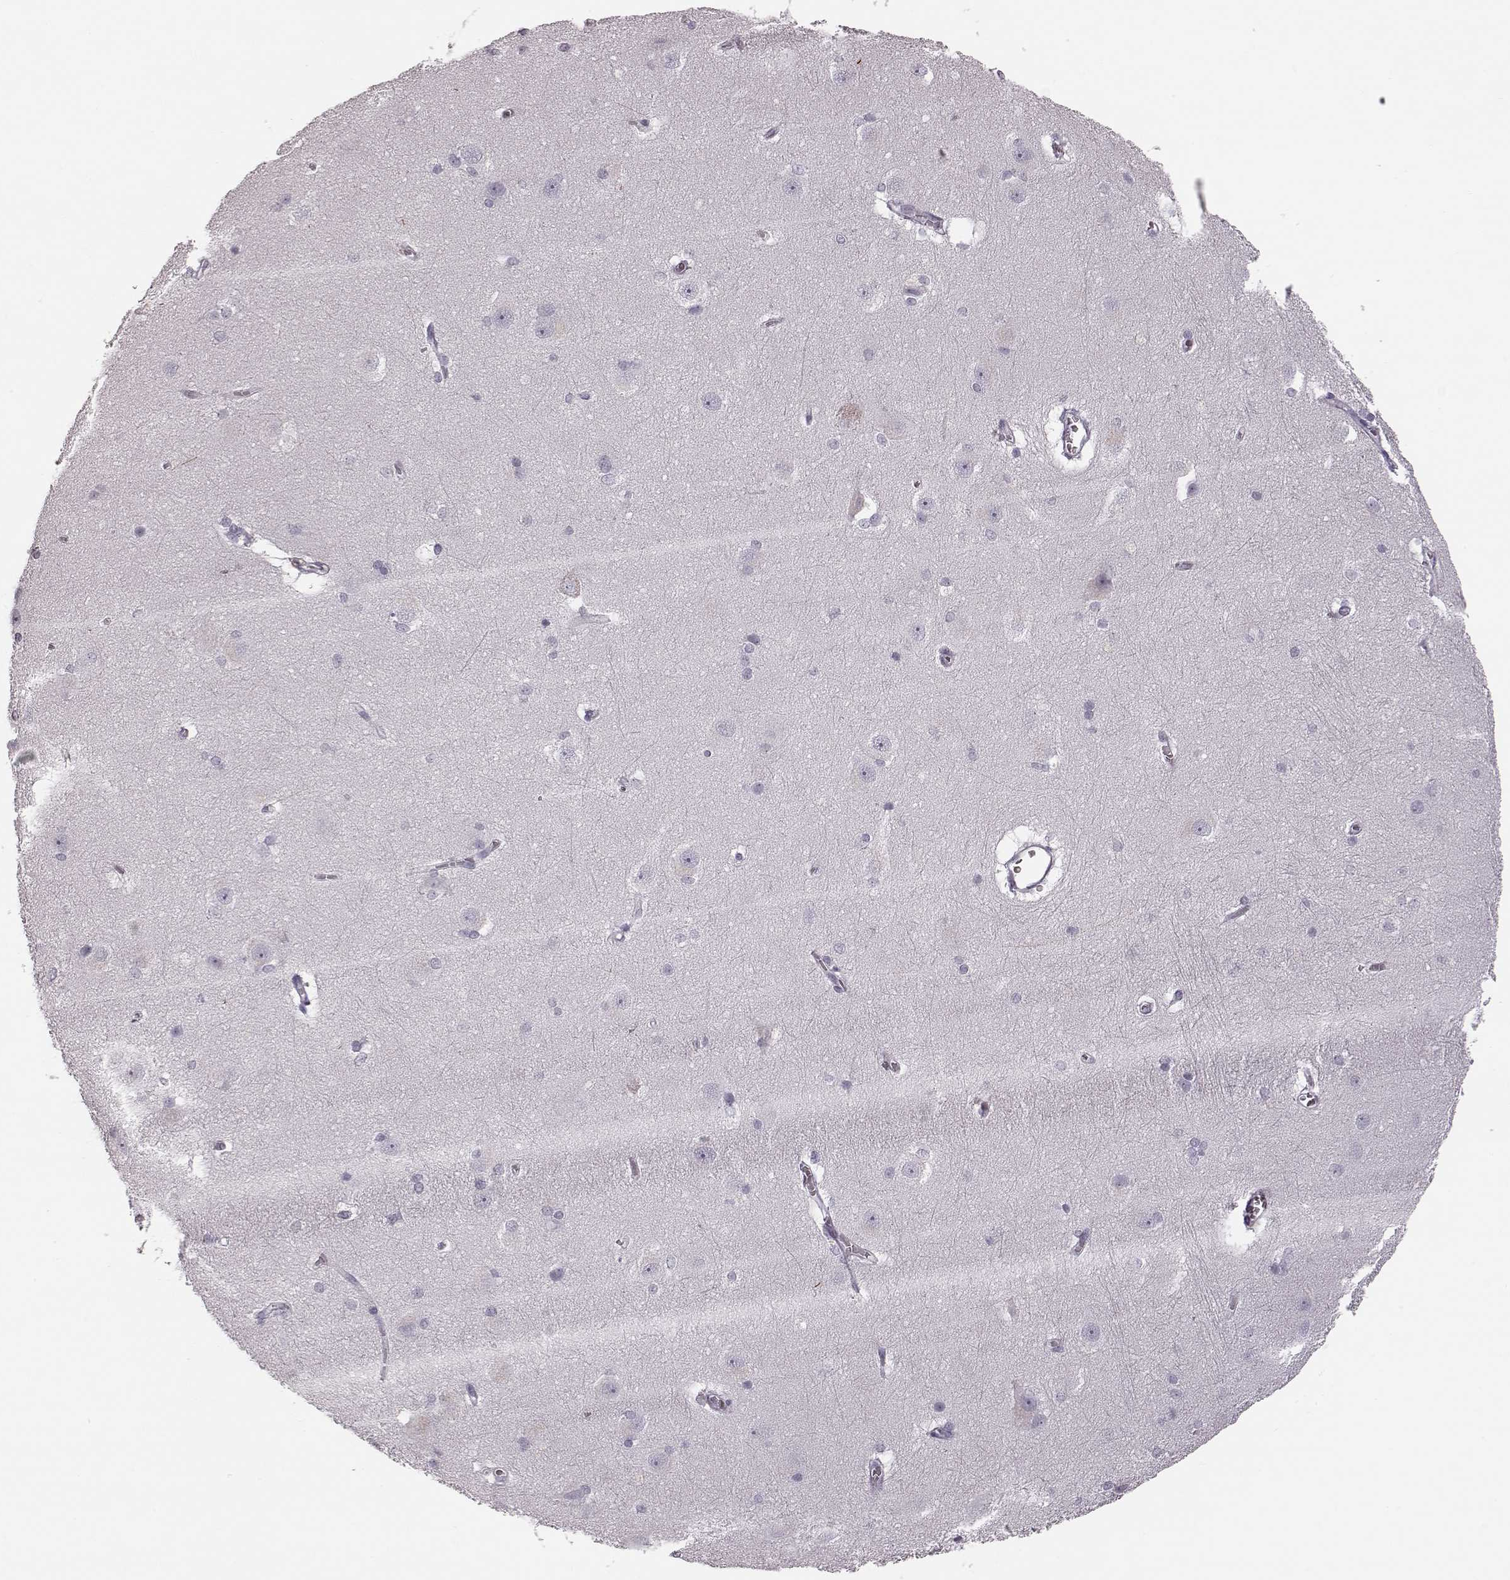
{"staining": {"intensity": "negative", "quantity": "none", "location": "none"}, "tissue": "hippocampus", "cell_type": "Glial cells", "image_type": "normal", "snomed": [{"axis": "morphology", "description": "Normal tissue, NOS"}, {"axis": "topography", "description": "Cerebral cortex"}, {"axis": "topography", "description": "Hippocampus"}], "caption": "This histopathology image is of benign hippocampus stained with IHC to label a protein in brown with the nuclei are counter-stained blue. There is no staining in glial cells. The staining was performed using DAB to visualize the protein expression in brown, while the nuclei were stained in blue with hematoxylin (Magnification: 20x).", "gene": "ZNF433", "patient": {"sex": "female", "age": 19}}